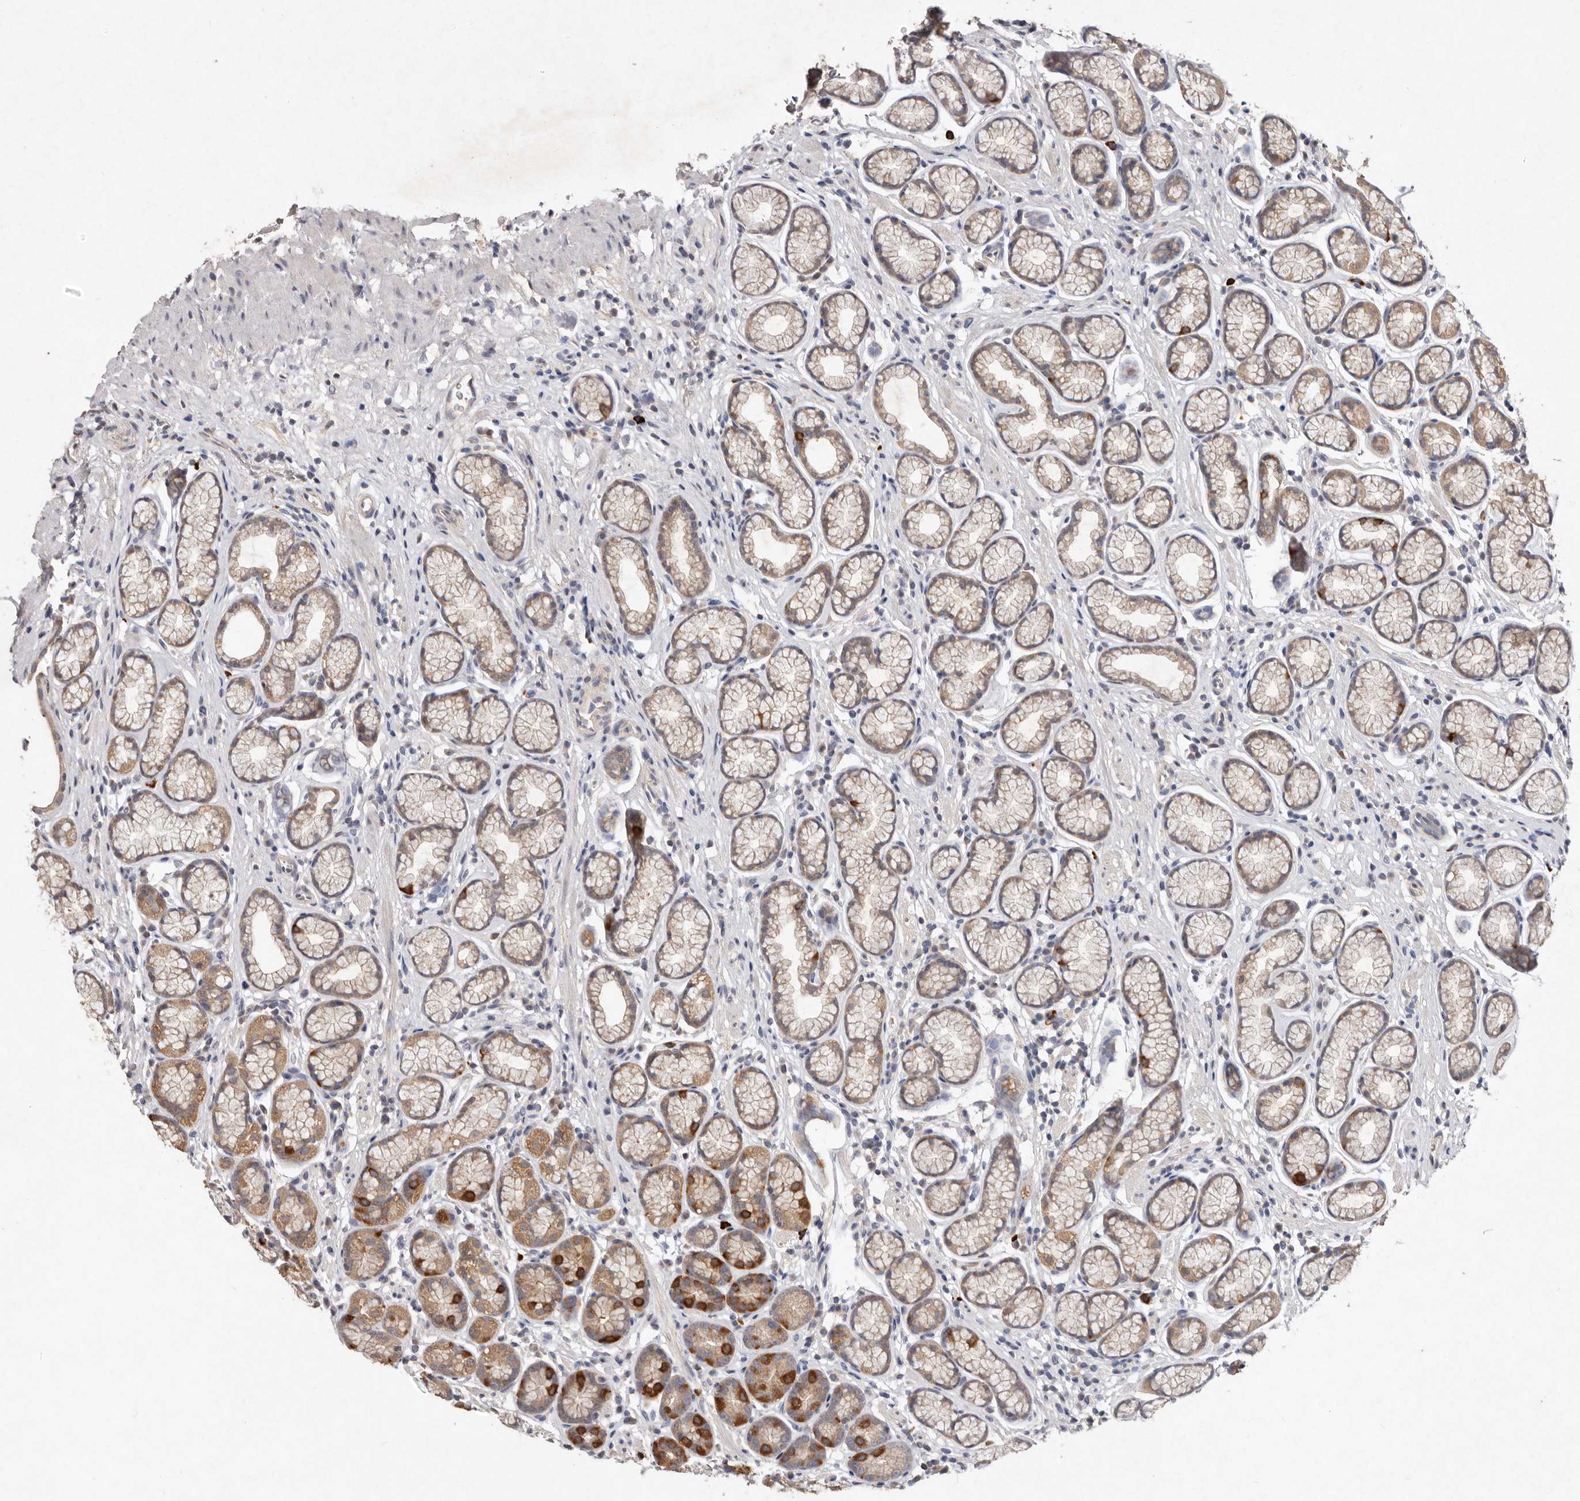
{"staining": {"intensity": "moderate", "quantity": ">75%", "location": "cytoplasmic/membranous"}, "tissue": "stomach", "cell_type": "Glandular cells", "image_type": "normal", "snomed": [{"axis": "morphology", "description": "Normal tissue, NOS"}, {"axis": "topography", "description": "Stomach"}], "caption": "IHC photomicrograph of unremarkable stomach: stomach stained using IHC exhibits medium levels of moderate protein expression localized specifically in the cytoplasmic/membranous of glandular cells, appearing as a cytoplasmic/membranous brown color.", "gene": "EDEM1", "patient": {"sex": "male", "age": 42}}